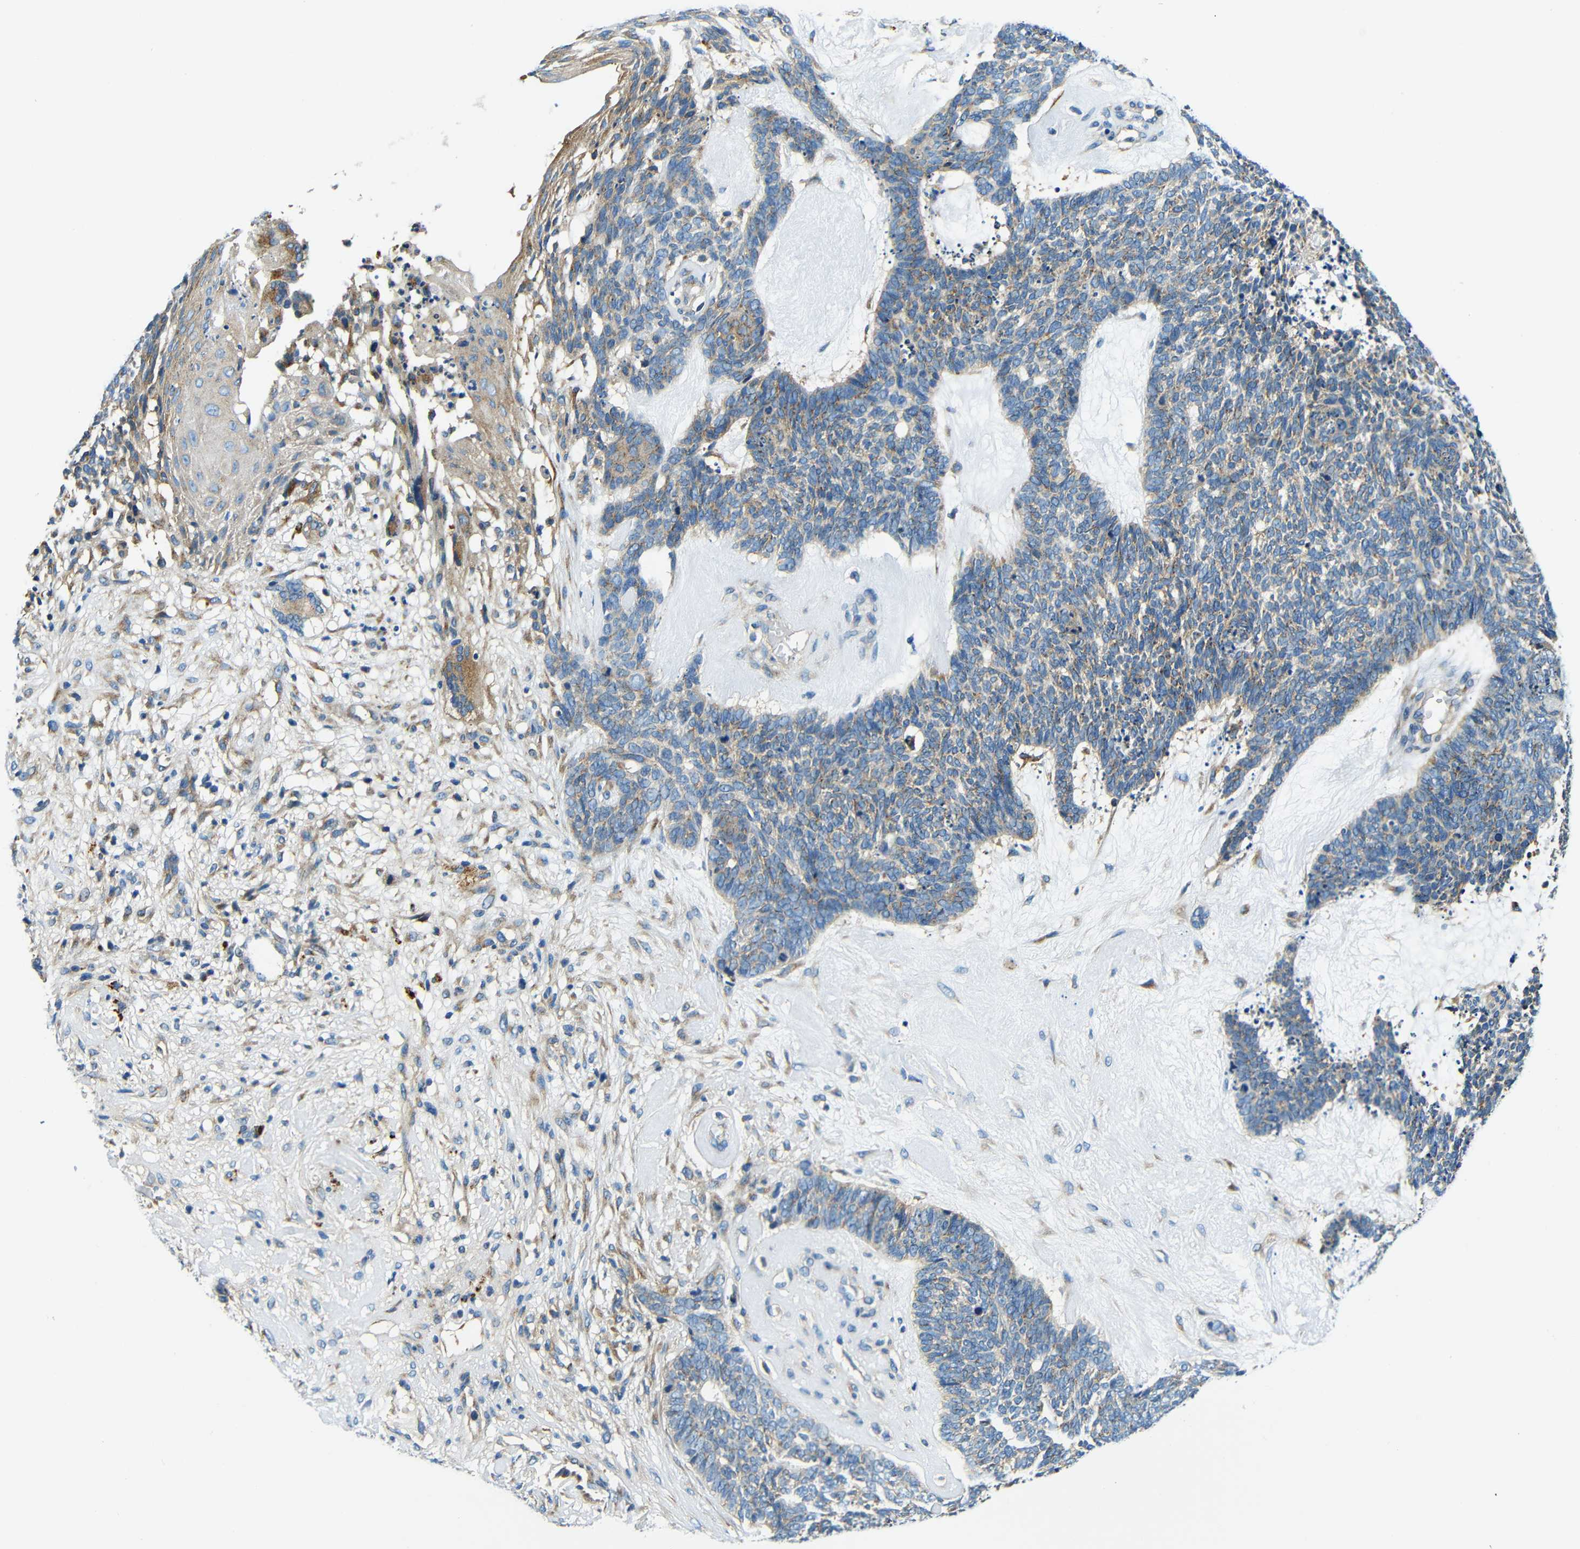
{"staining": {"intensity": "weak", "quantity": "<25%", "location": "cytoplasmic/membranous"}, "tissue": "skin cancer", "cell_type": "Tumor cells", "image_type": "cancer", "snomed": [{"axis": "morphology", "description": "Basal cell carcinoma"}, {"axis": "topography", "description": "Skin"}], "caption": "Human skin cancer stained for a protein using immunohistochemistry reveals no staining in tumor cells.", "gene": "USO1", "patient": {"sex": "female", "age": 84}}